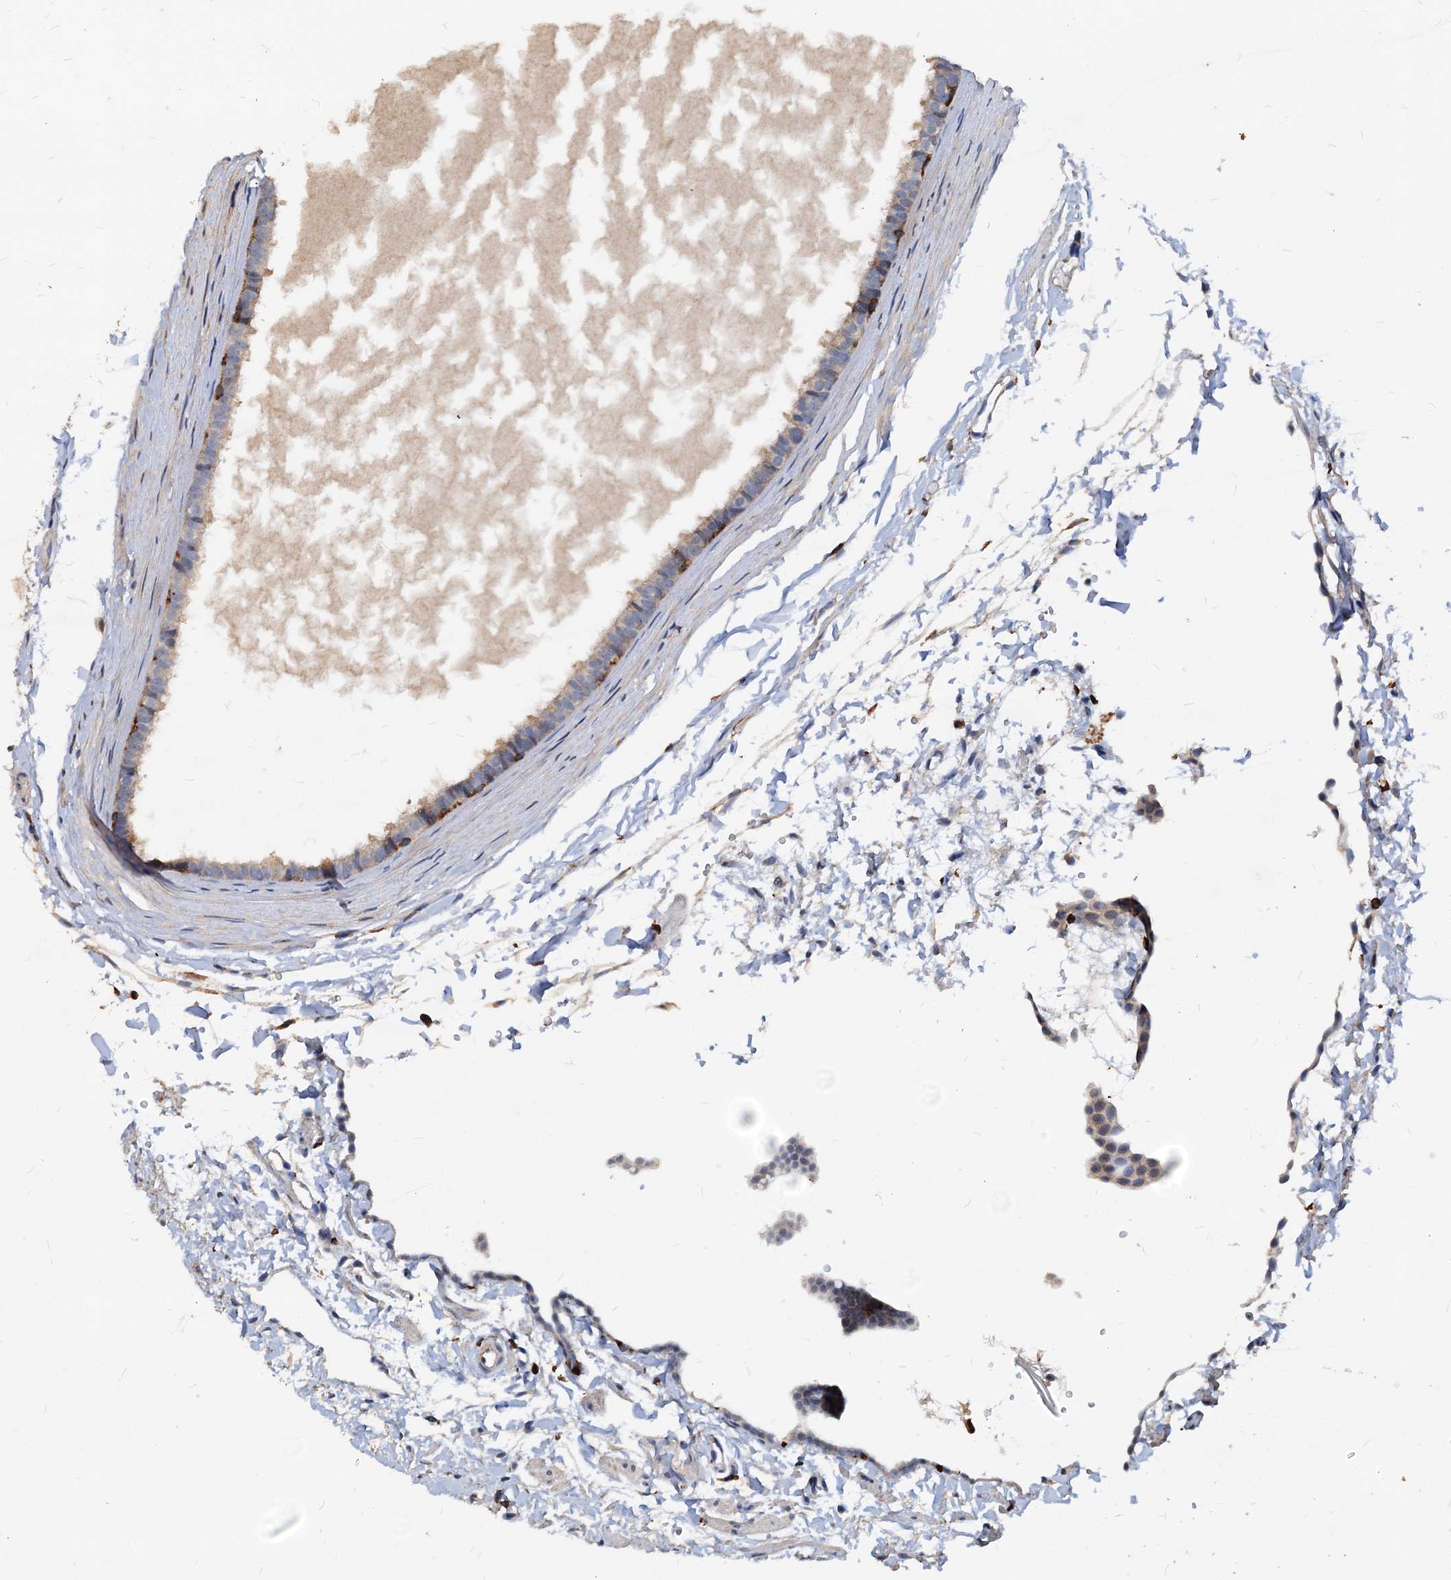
{"staining": {"intensity": "strong", "quantity": "<25%", "location": "cytoplasmic/membranous"}, "tissue": "fallopian tube", "cell_type": "Glandular cells", "image_type": "normal", "snomed": [{"axis": "morphology", "description": "Normal tissue, NOS"}, {"axis": "topography", "description": "Fallopian tube"}], "caption": "Protein analysis of unremarkable fallopian tube shows strong cytoplasmic/membranous positivity in about <25% of glandular cells.", "gene": "LCP2", "patient": {"sex": "female", "age": 35}}